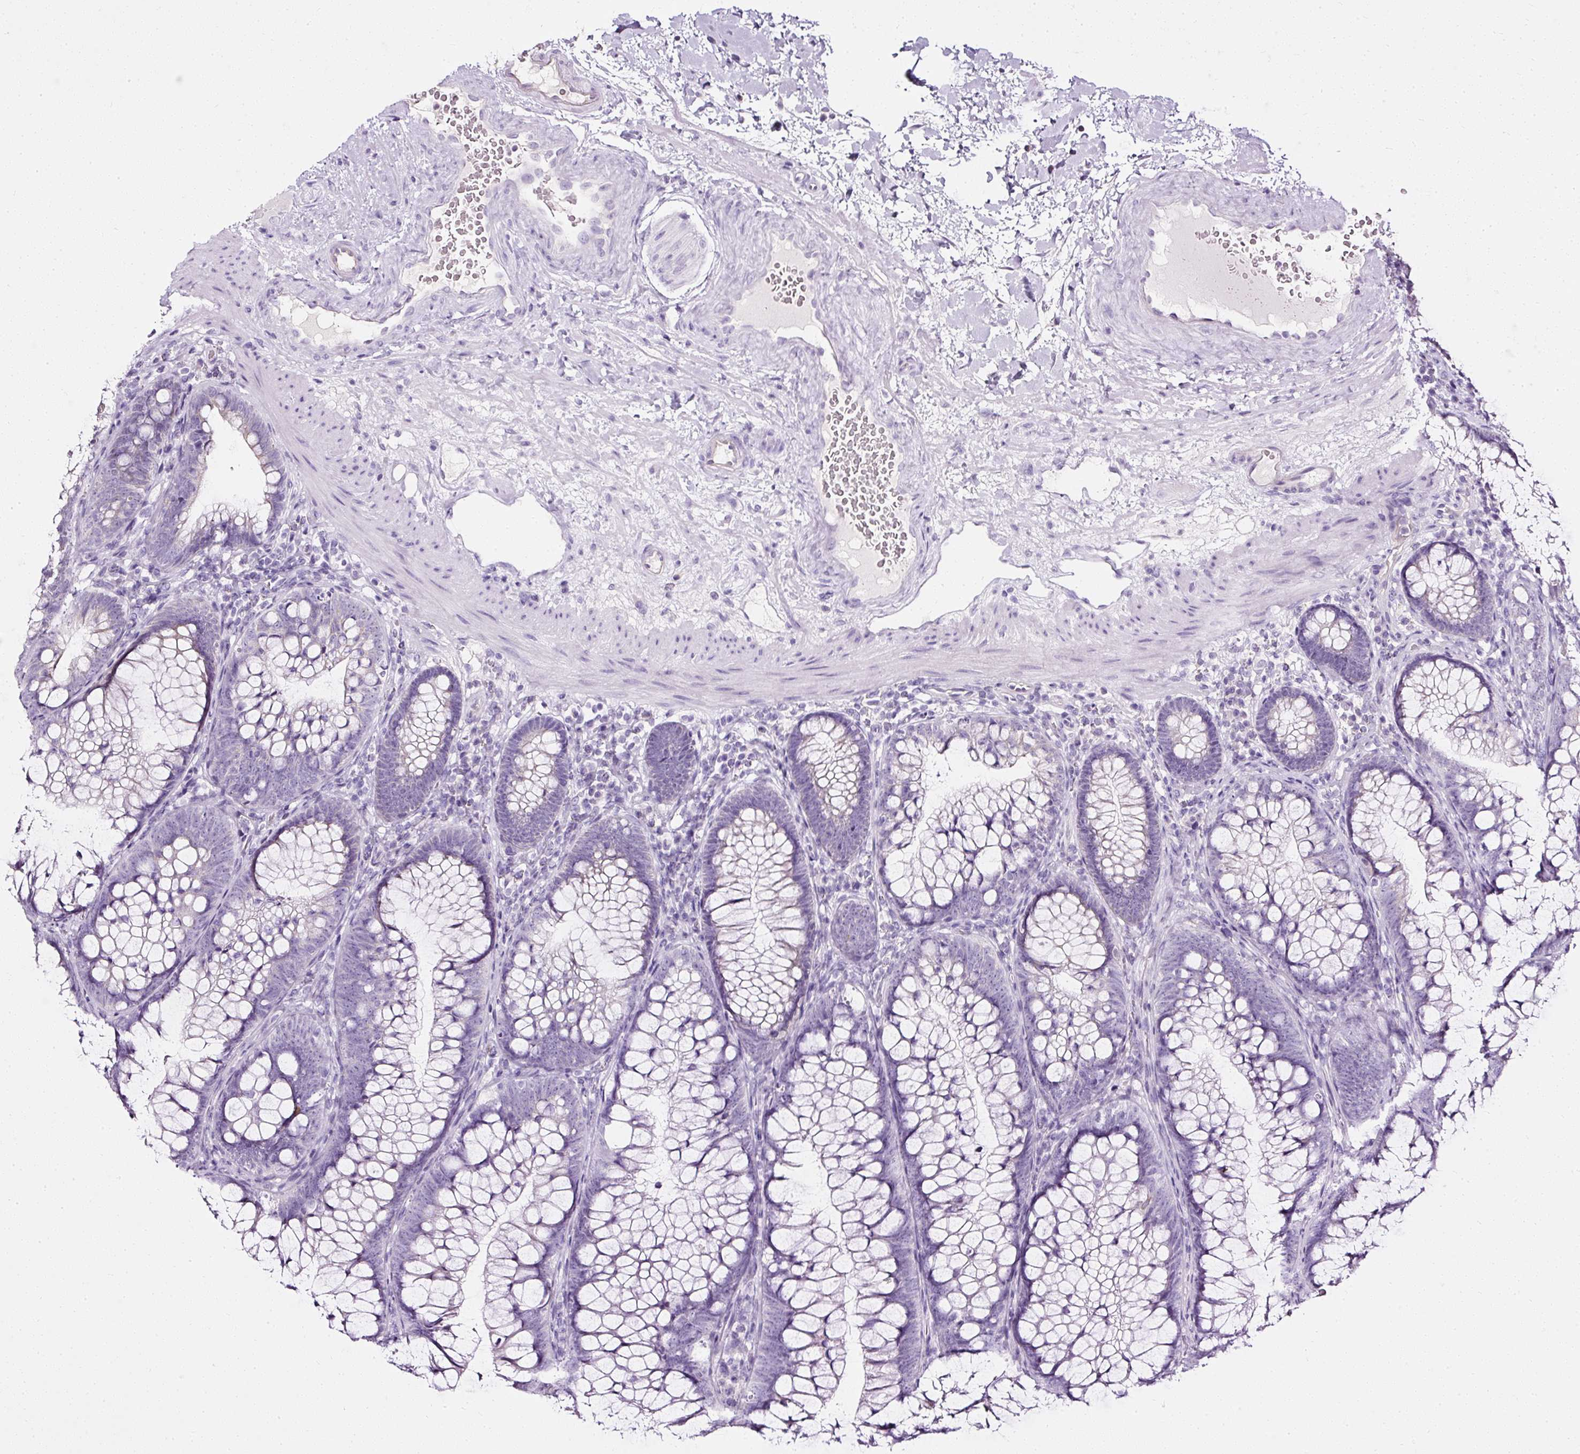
{"staining": {"intensity": "negative", "quantity": "none", "location": "none"}, "tissue": "colon", "cell_type": "Endothelial cells", "image_type": "normal", "snomed": [{"axis": "morphology", "description": "Normal tissue, NOS"}, {"axis": "morphology", "description": "Adenoma, NOS"}, {"axis": "topography", "description": "Soft tissue"}, {"axis": "topography", "description": "Colon"}], "caption": "Endothelial cells are negative for protein expression in unremarkable human colon. (Stains: DAB immunohistochemistry (IHC) with hematoxylin counter stain, Microscopy: brightfield microscopy at high magnification).", "gene": "ATP2A1", "patient": {"sex": "male", "age": 47}}